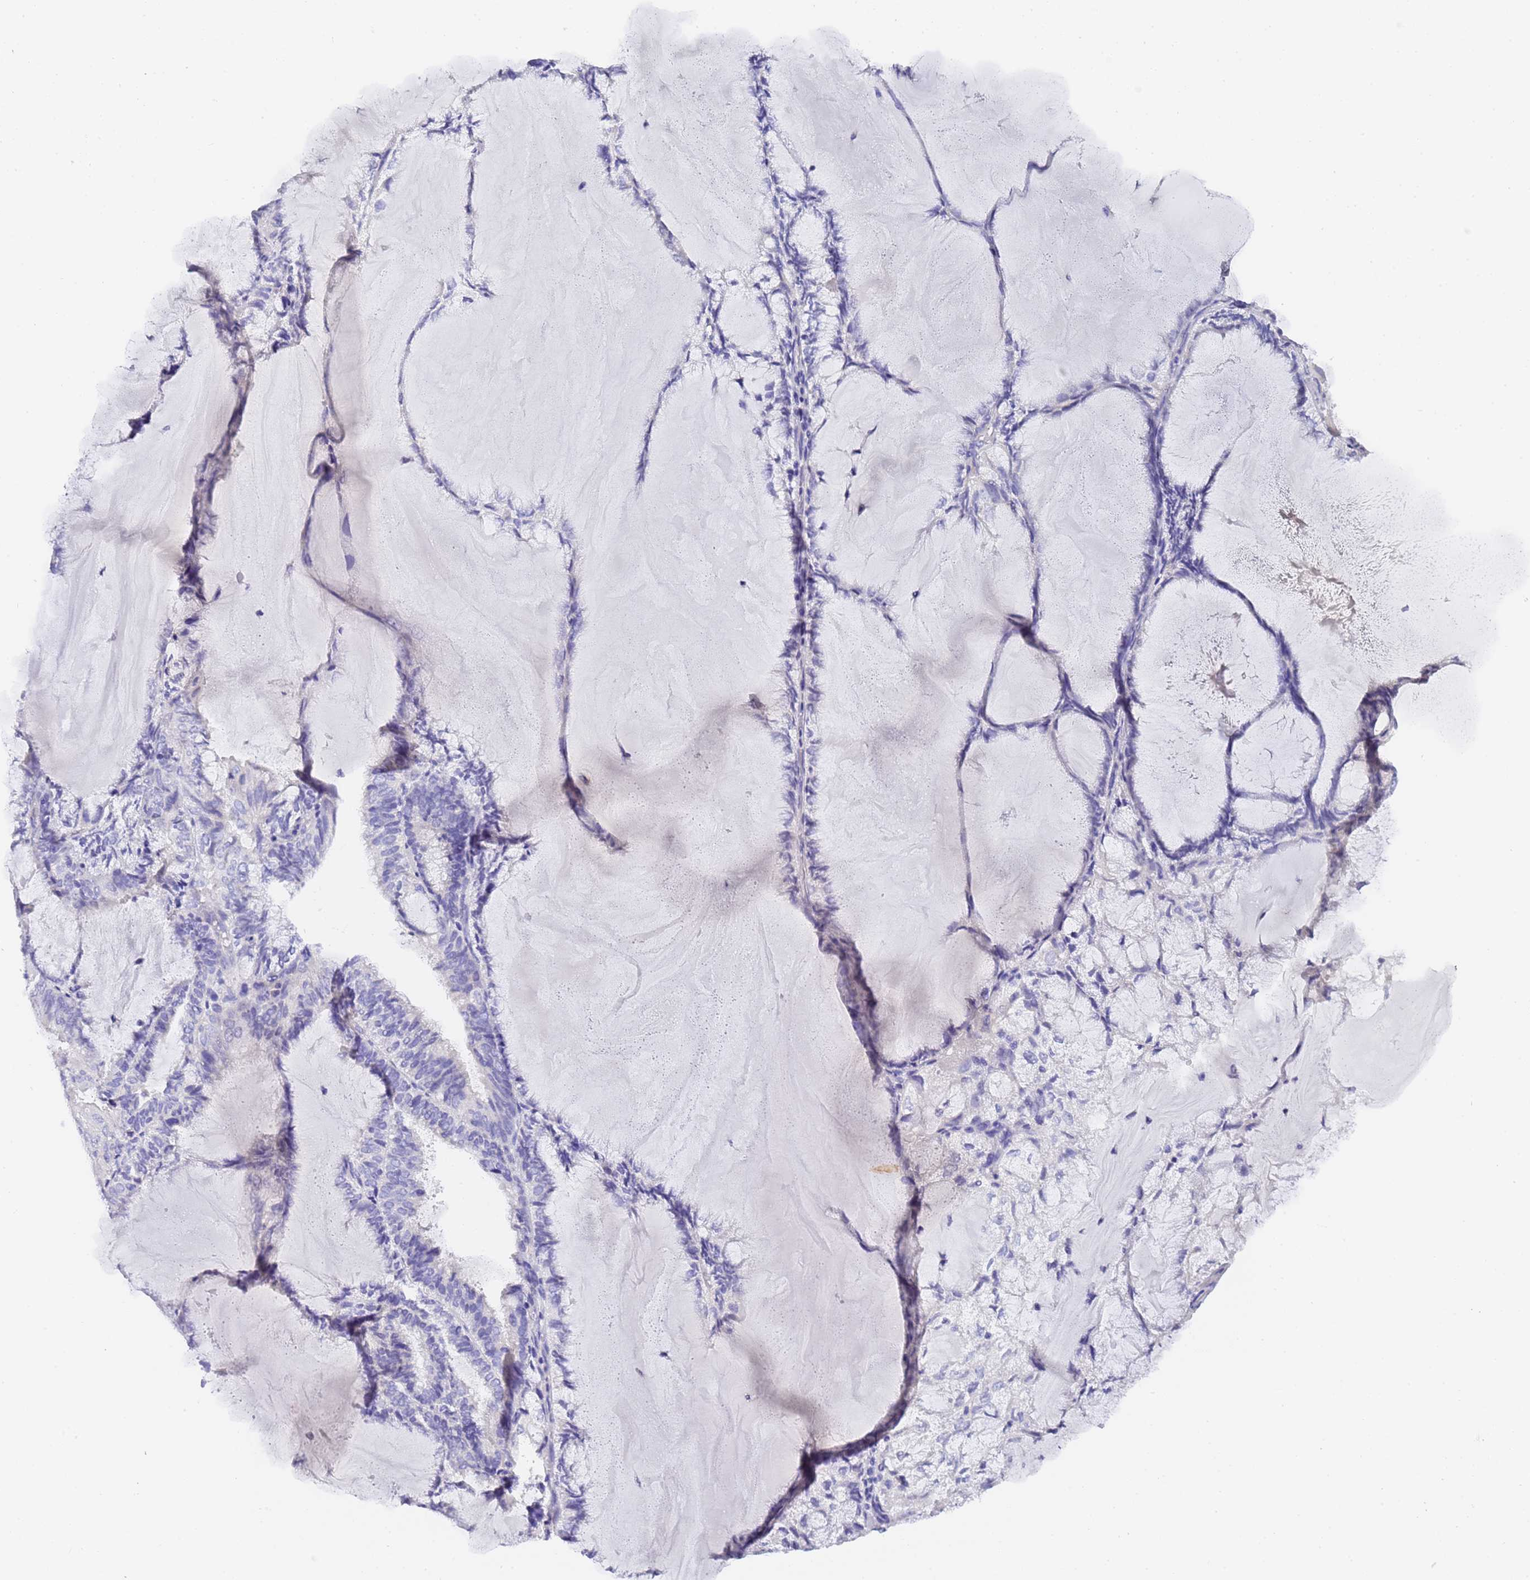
{"staining": {"intensity": "negative", "quantity": "none", "location": "none"}, "tissue": "endometrial cancer", "cell_type": "Tumor cells", "image_type": "cancer", "snomed": [{"axis": "morphology", "description": "Adenocarcinoma, NOS"}, {"axis": "topography", "description": "Endometrium"}], "caption": "Immunohistochemistry (IHC) photomicrograph of neoplastic tissue: endometrial cancer (adenocarcinoma) stained with DAB (3,3'-diaminobenzidine) shows no significant protein staining in tumor cells.", "gene": "GABRA1", "patient": {"sex": "female", "age": 81}}